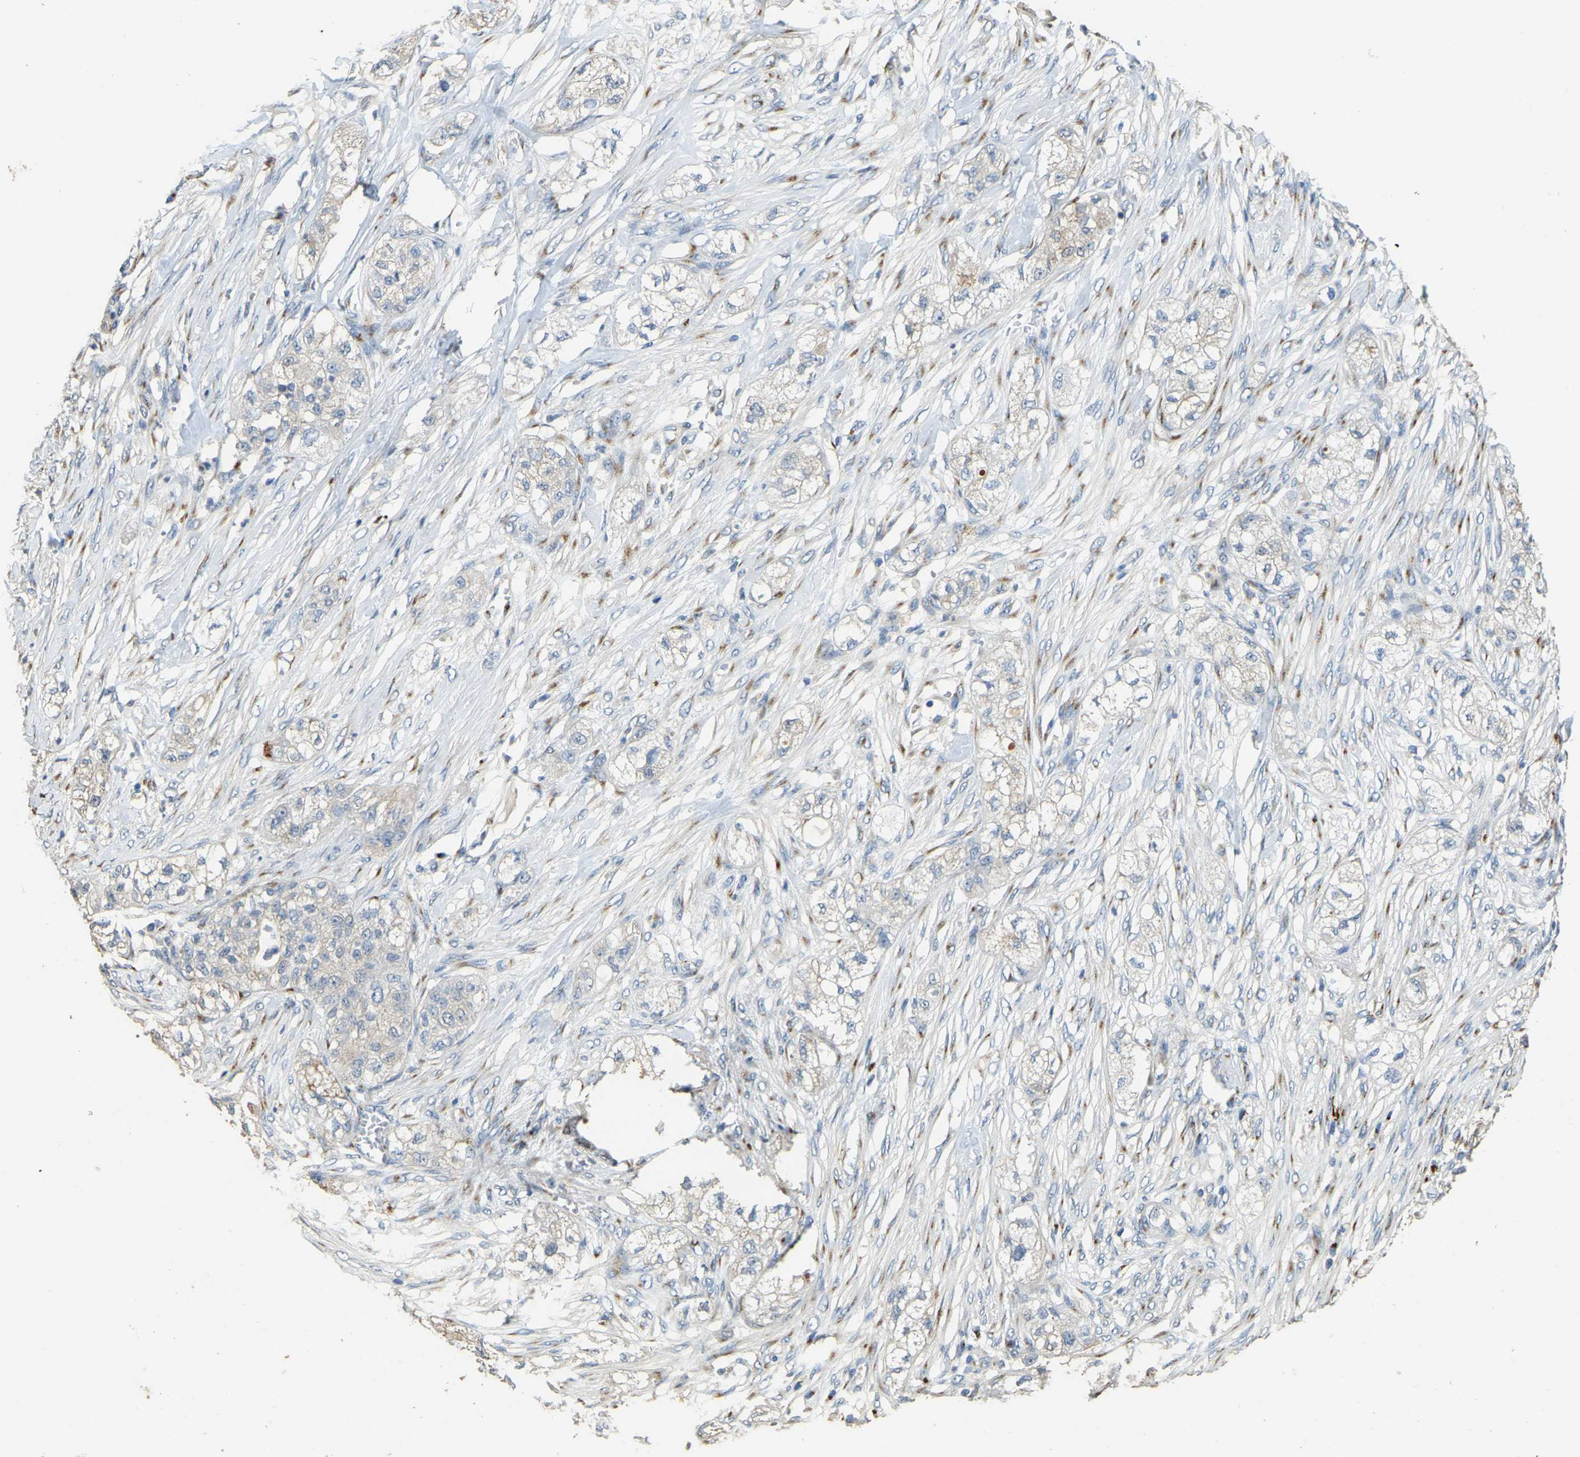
{"staining": {"intensity": "negative", "quantity": "none", "location": "none"}, "tissue": "pancreatic cancer", "cell_type": "Tumor cells", "image_type": "cancer", "snomed": [{"axis": "morphology", "description": "Adenocarcinoma, NOS"}, {"axis": "topography", "description": "Pancreas"}], "caption": "High power microscopy photomicrograph of an immunohistochemistry (IHC) histopathology image of pancreatic cancer (adenocarcinoma), revealing no significant positivity in tumor cells.", "gene": "FAM174A", "patient": {"sex": "female", "age": 78}}